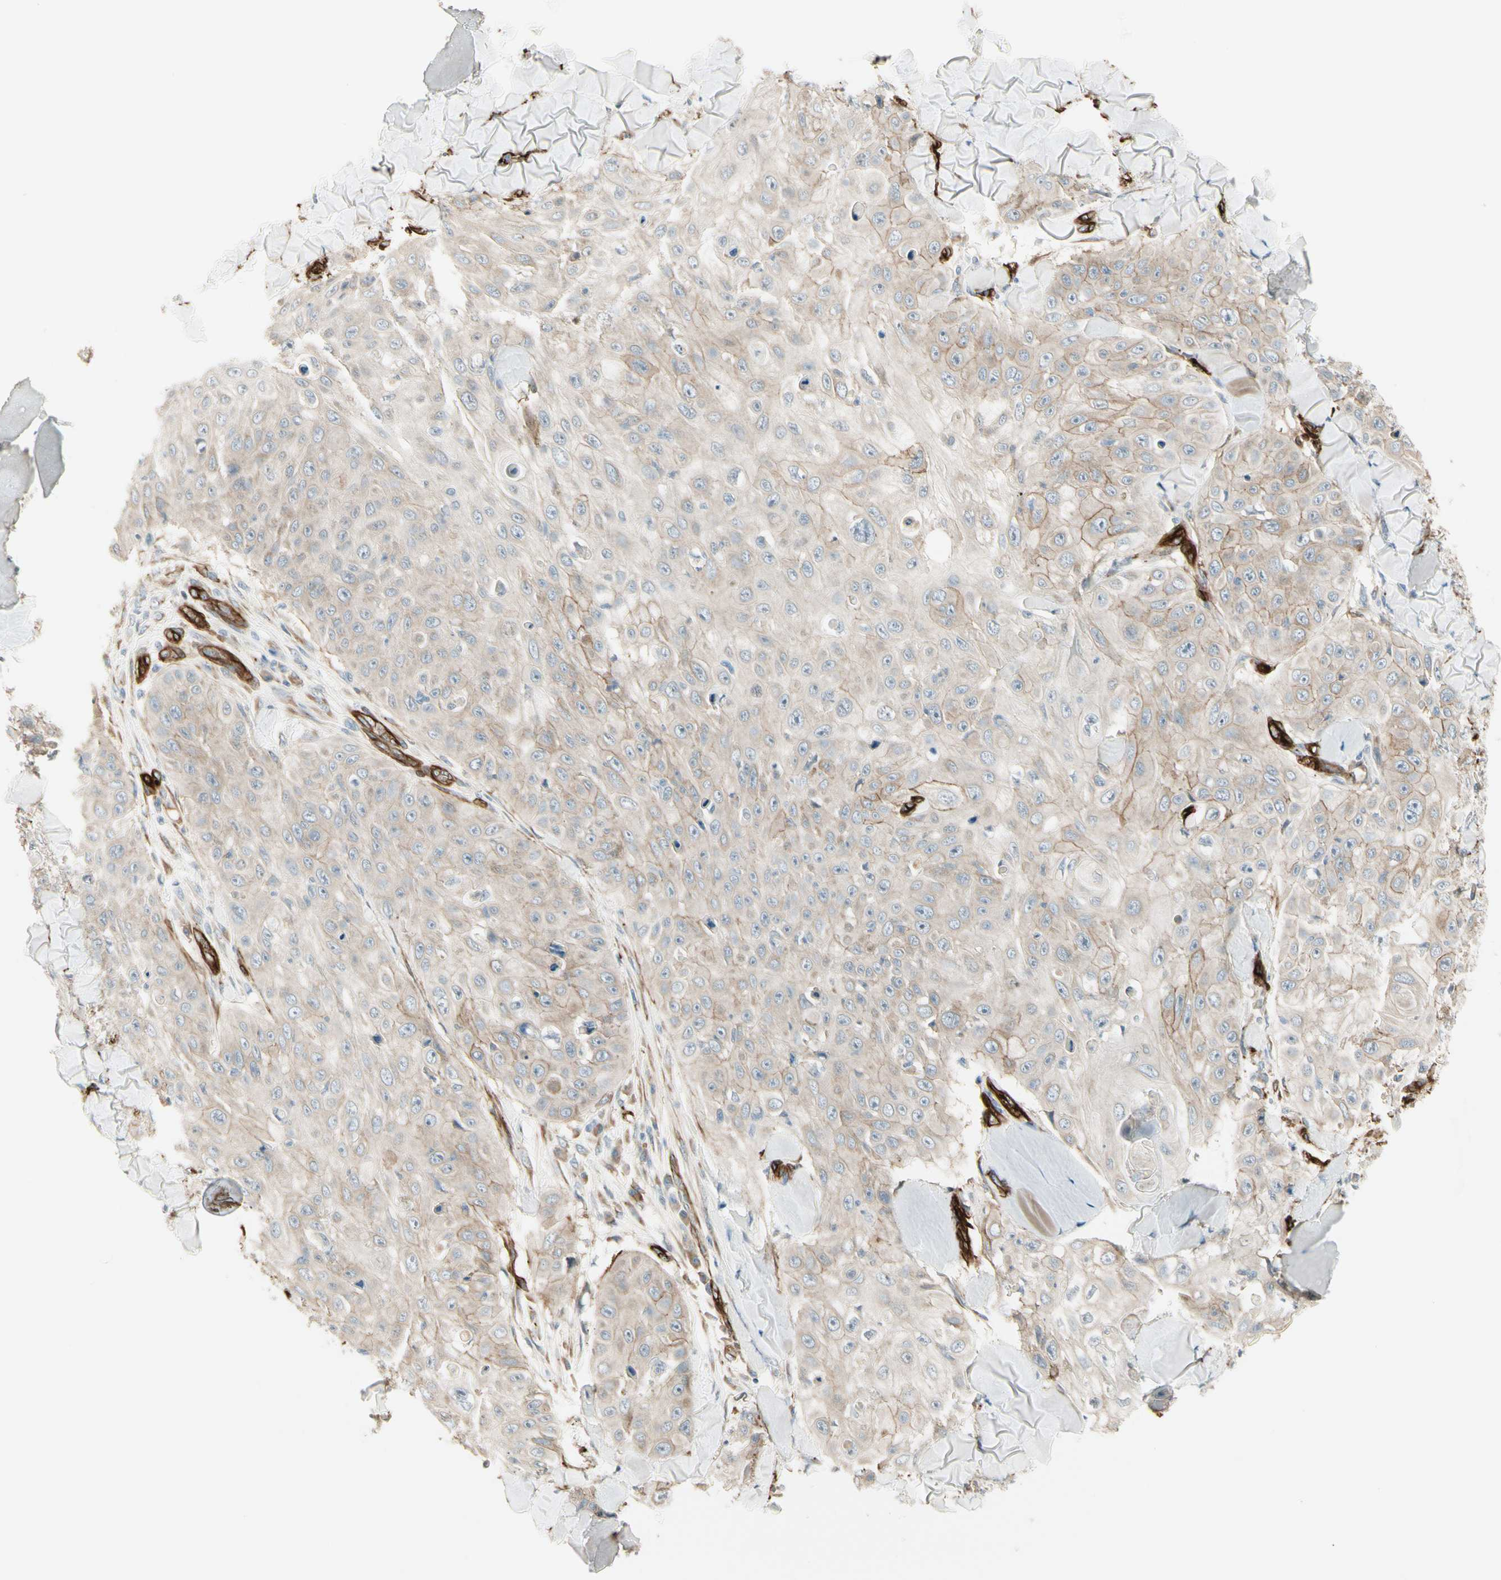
{"staining": {"intensity": "weak", "quantity": ">75%", "location": "cytoplasmic/membranous"}, "tissue": "skin cancer", "cell_type": "Tumor cells", "image_type": "cancer", "snomed": [{"axis": "morphology", "description": "Squamous cell carcinoma, NOS"}, {"axis": "topography", "description": "Skin"}], "caption": "Immunohistochemical staining of human skin squamous cell carcinoma demonstrates low levels of weak cytoplasmic/membranous staining in approximately >75% of tumor cells. The protein is shown in brown color, while the nuclei are stained blue.", "gene": "MCAM", "patient": {"sex": "male", "age": 86}}